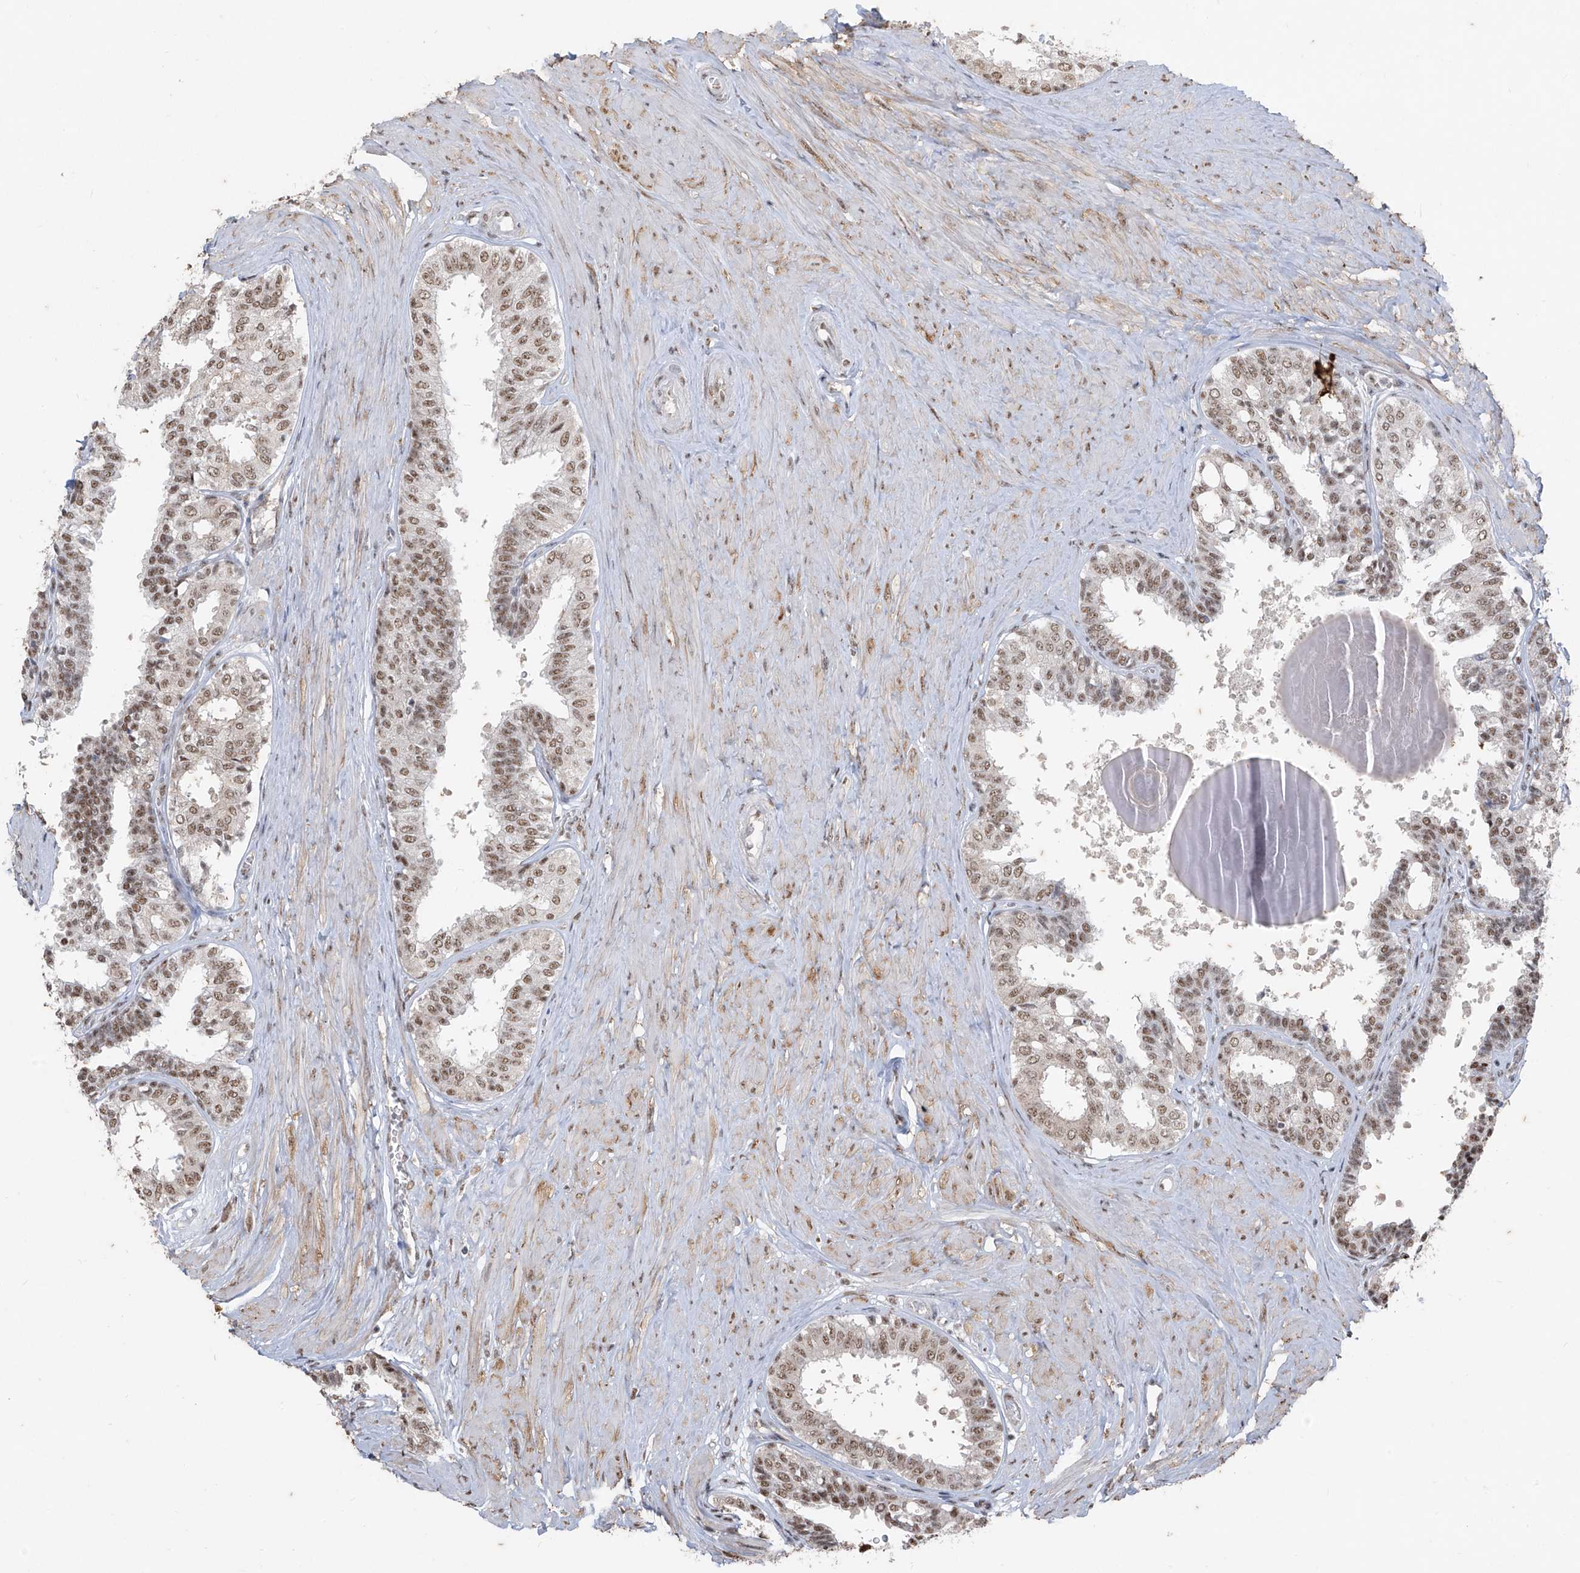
{"staining": {"intensity": "moderate", "quantity": ">75%", "location": "nuclear"}, "tissue": "prostate", "cell_type": "Glandular cells", "image_type": "normal", "snomed": [{"axis": "morphology", "description": "Normal tissue, NOS"}, {"axis": "topography", "description": "Prostate"}], "caption": "Moderate nuclear protein staining is identified in about >75% of glandular cells in prostate.", "gene": "TFEC", "patient": {"sex": "male", "age": 48}}